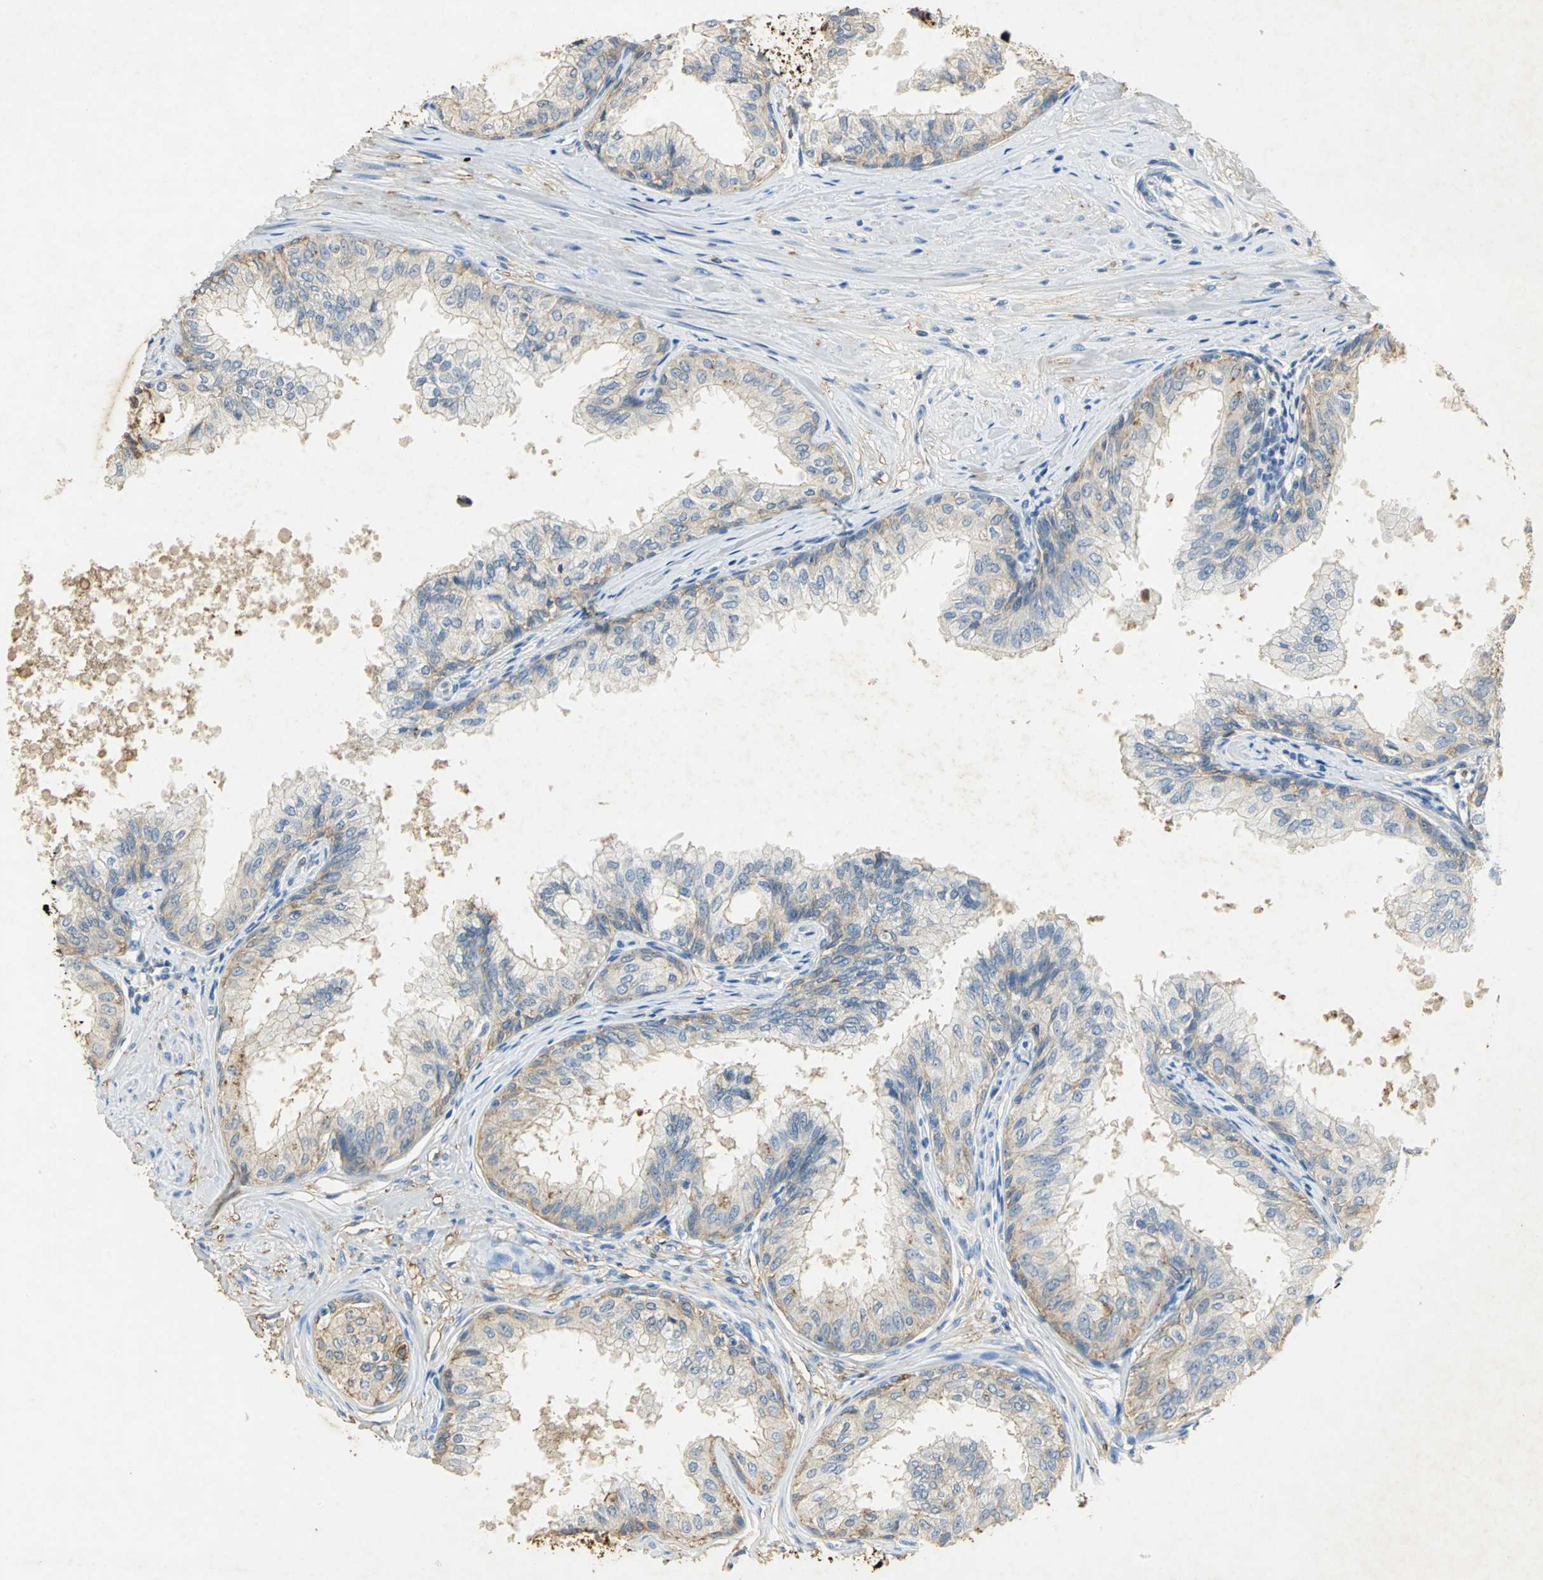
{"staining": {"intensity": "weak", "quantity": "<25%", "location": "cytoplasmic/membranous"}, "tissue": "prostate", "cell_type": "Glandular cells", "image_type": "normal", "snomed": [{"axis": "morphology", "description": "Normal tissue, NOS"}, {"axis": "topography", "description": "Prostate"}, {"axis": "topography", "description": "Seminal veicle"}], "caption": "Immunohistochemical staining of benign prostate displays no significant positivity in glandular cells.", "gene": "ANXA4", "patient": {"sex": "male", "age": 60}}